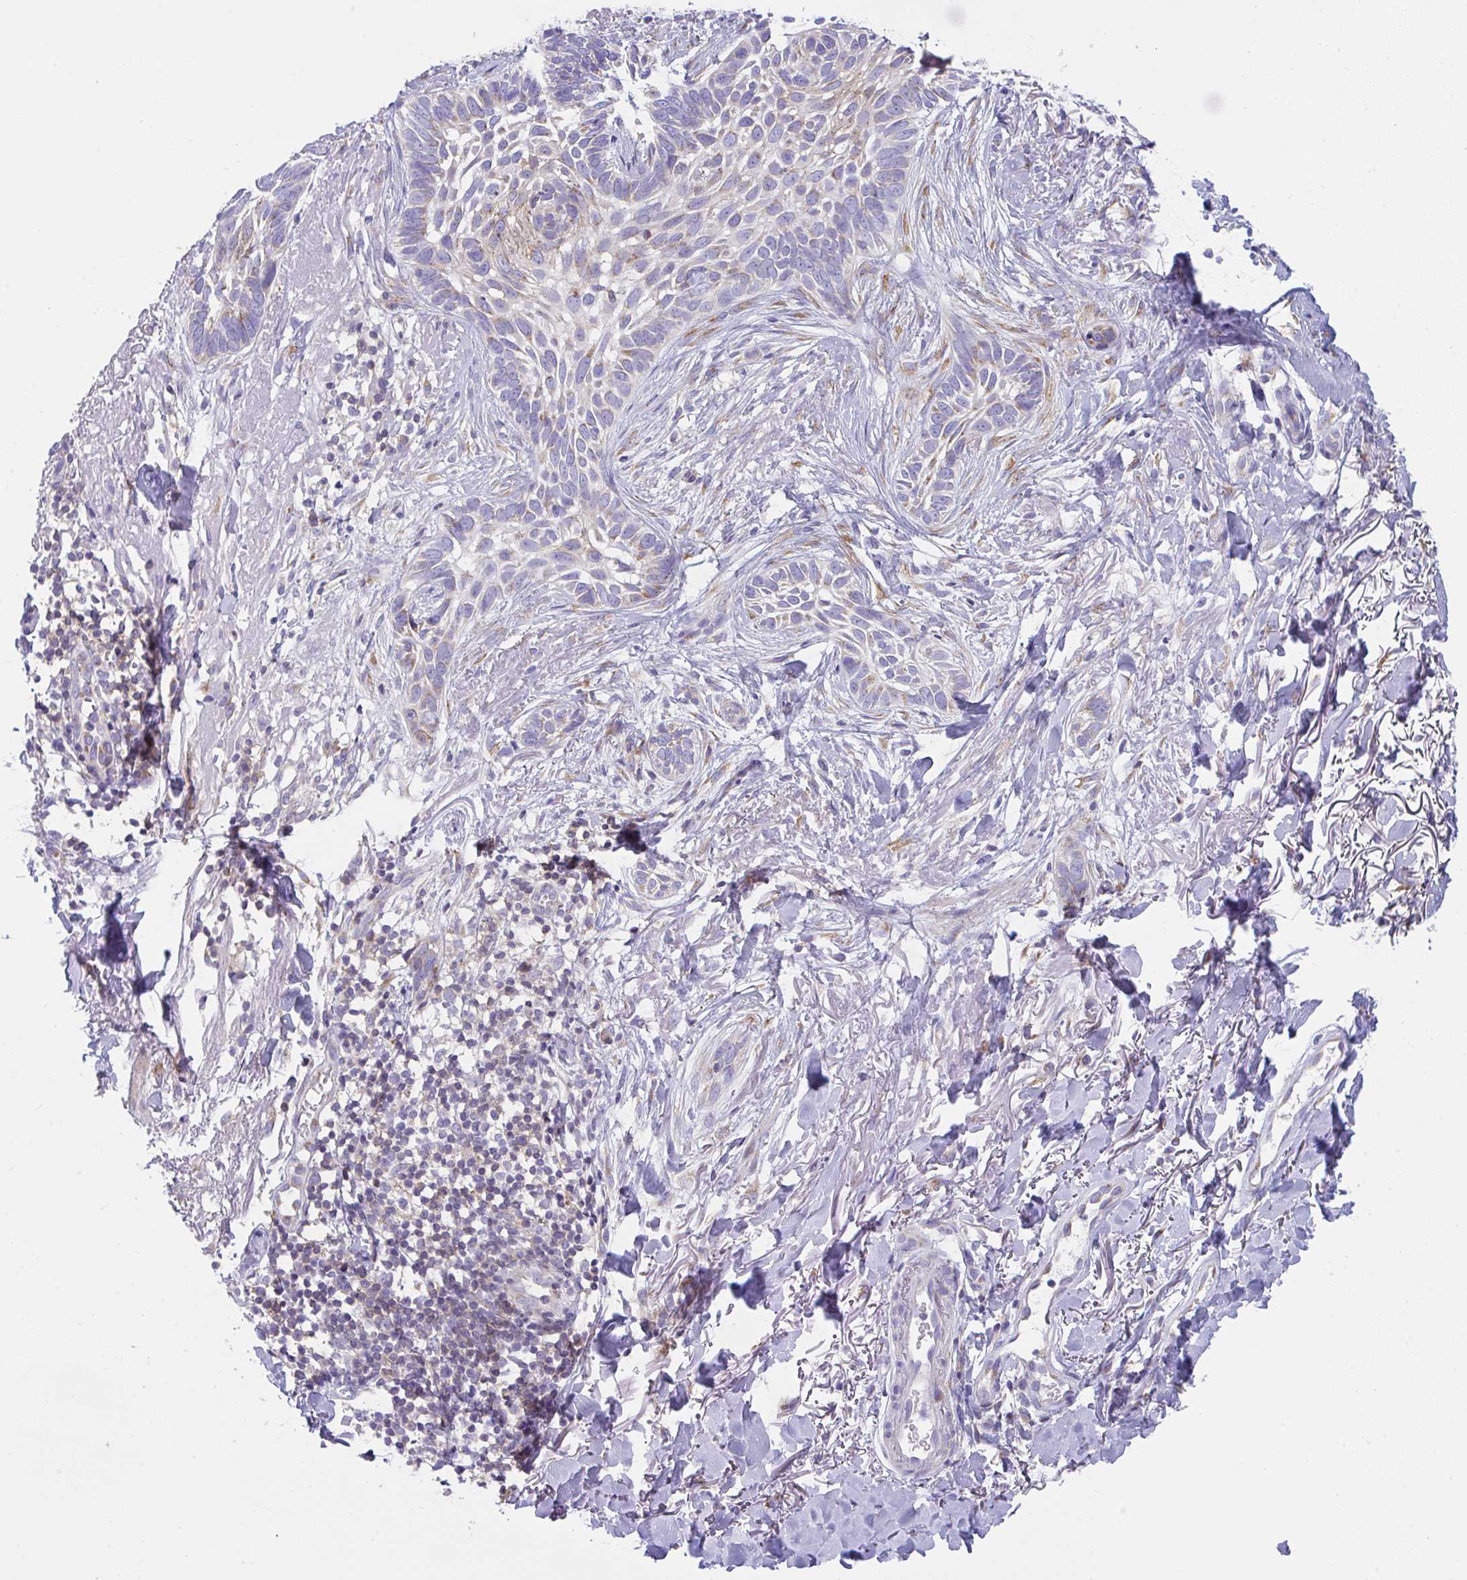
{"staining": {"intensity": "weak", "quantity": "25%-75%", "location": "cytoplasmic/membranous"}, "tissue": "skin cancer", "cell_type": "Tumor cells", "image_type": "cancer", "snomed": [{"axis": "morphology", "description": "Basal cell carcinoma"}, {"axis": "topography", "description": "Skin"}, {"axis": "topography", "description": "Skin of face"}], "caption": "Human skin cancer stained with a protein marker demonstrates weak staining in tumor cells.", "gene": "MIA3", "patient": {"sex": "female", "age": 90}}